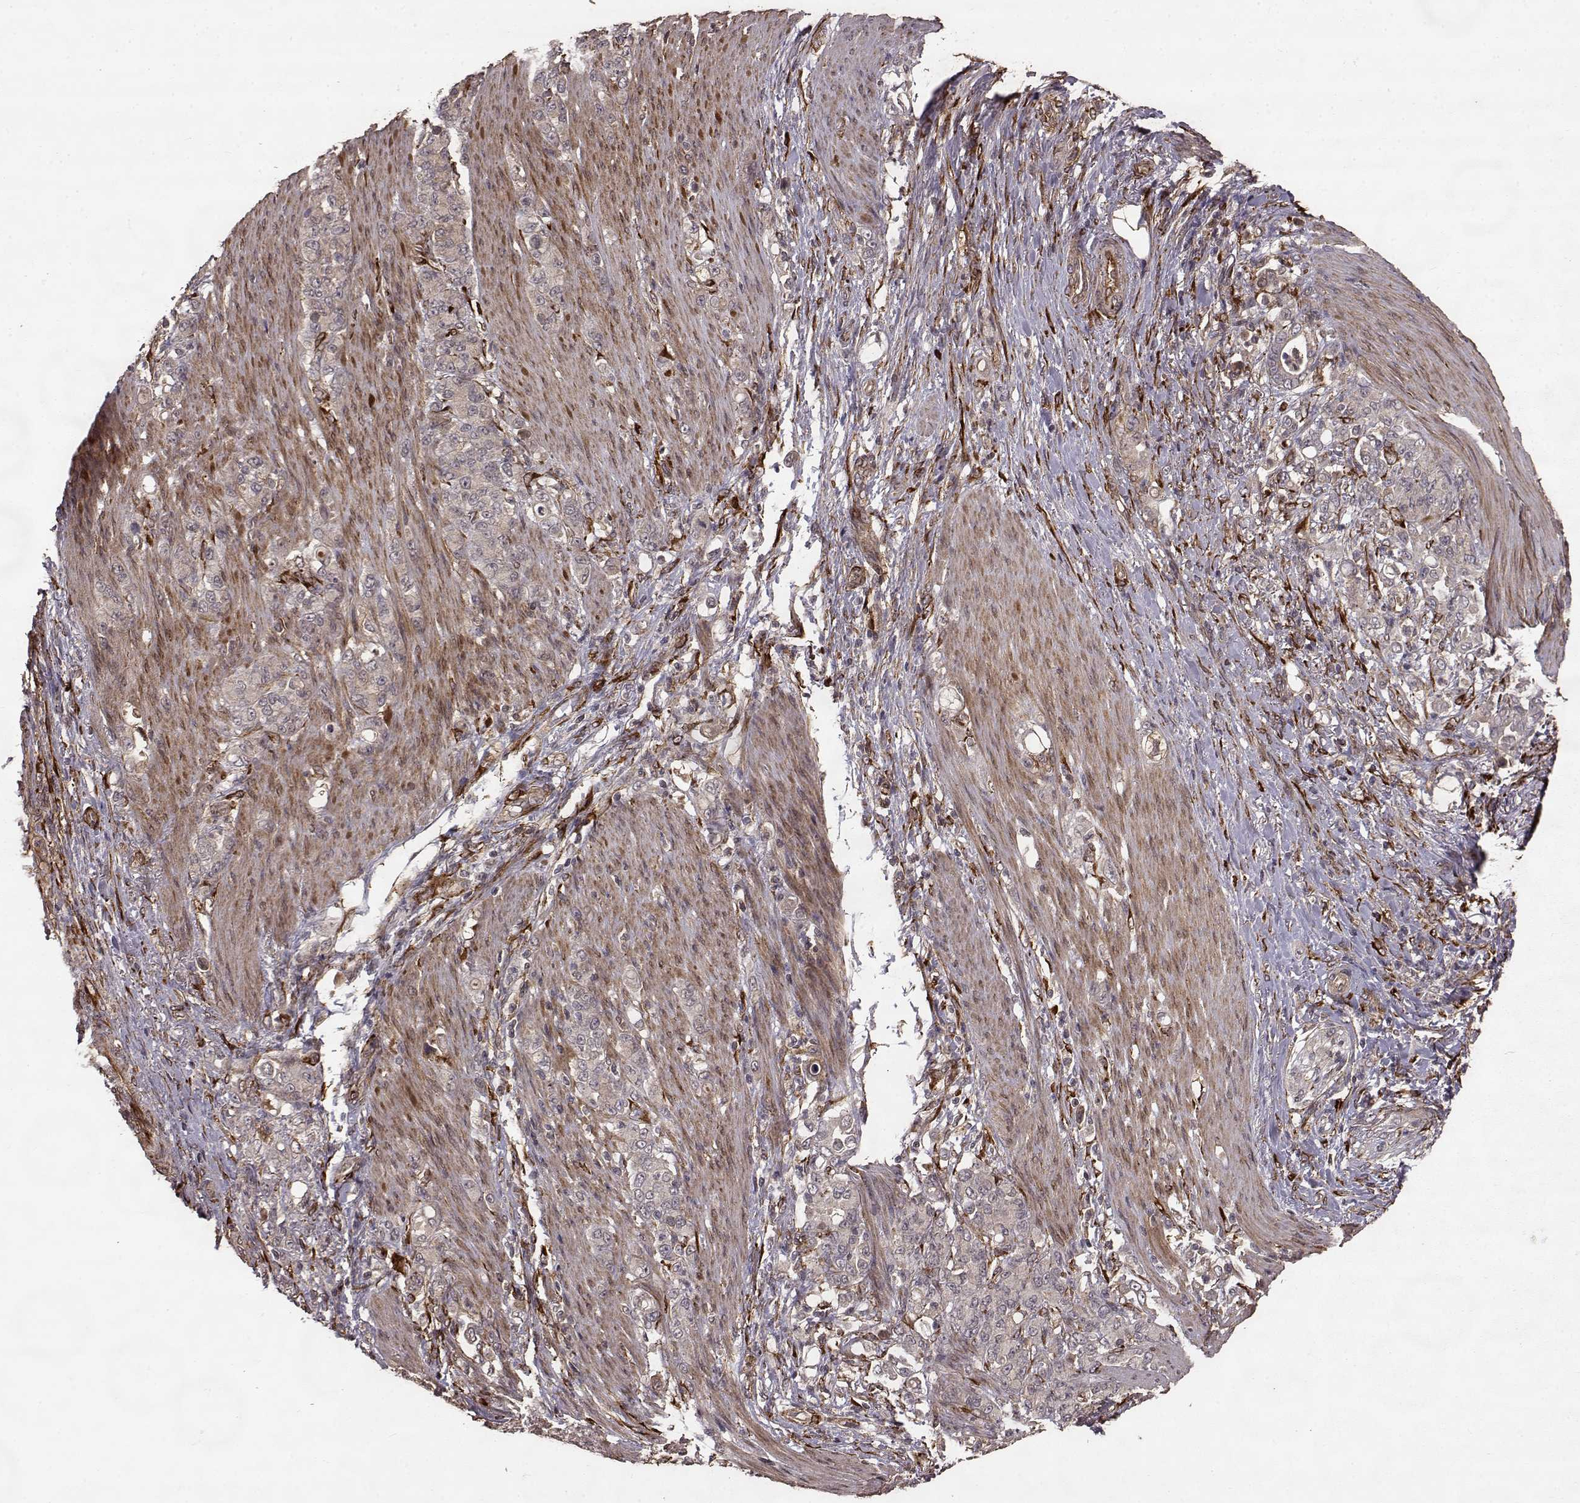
{"staining": {"intensity": "moderate", "quantity": "<25%", "location": "cytoplasmic/membranous"}, "tissue": "stomach cancer", "cell_type": "Tumor cells", "image_type": "cancer", "snomed": [{"axis": "morphology", "description": "Adenocarcinoma, NOS"}, {"axis": "topography", "description": "Stomach"}], "caption": "Adenocarcinoma (stomach) stained for a protein exhibits moderate cytoplasmic/membranous positivity in tumor cells. Nuclei are stained in blue.", "gene": "FSTL1", "patient": {"sex": "female", "age": 79}}